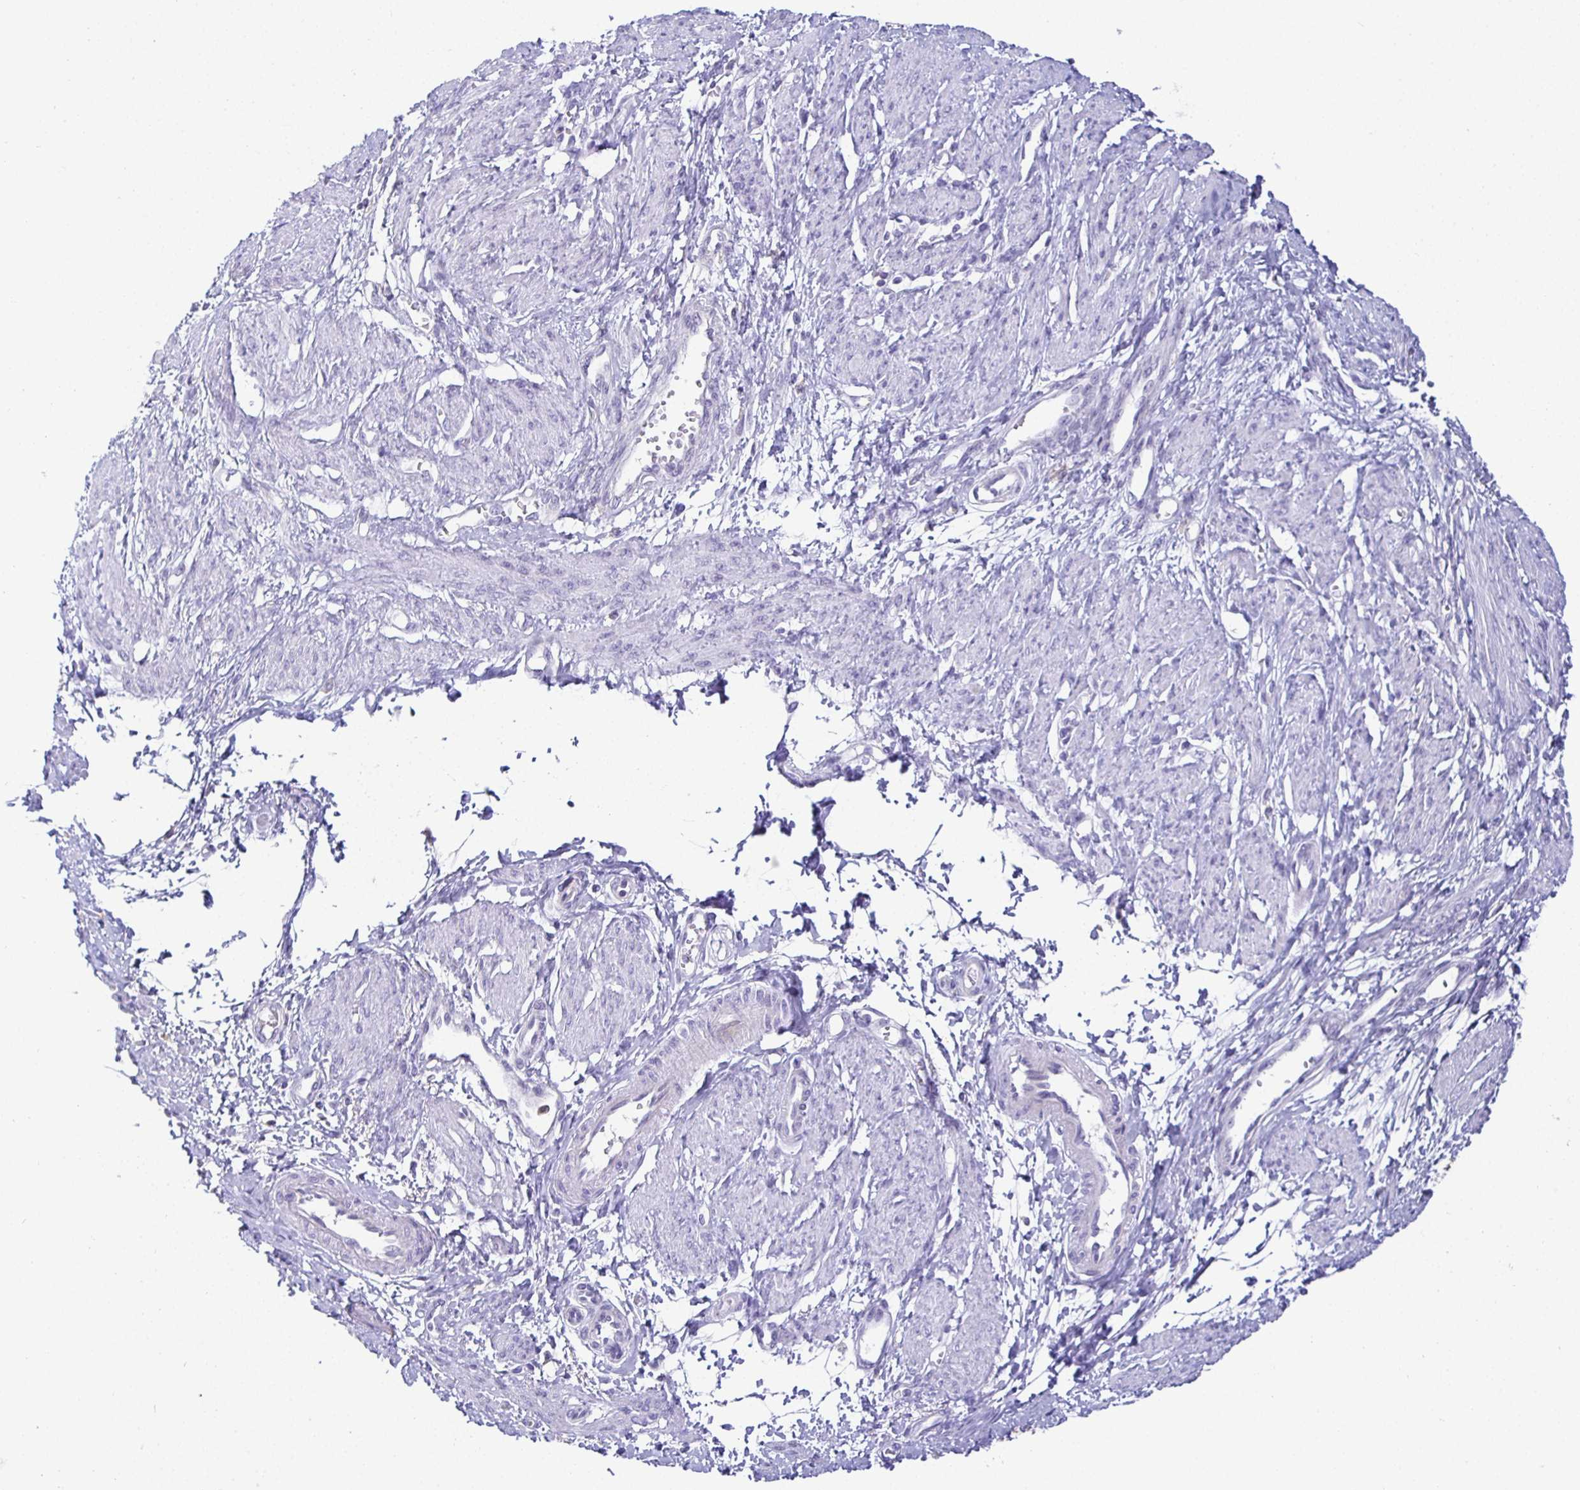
{"staining": {"intensity": "negative", "quantity": "none", "location": "none"}, "tissue": "smooth muscle", "cell_type": "Smooth muscle cells", "image_type": "normal", "snomed": [{"axis": "morphology", "description": "Normal tissue, NOS"}, {"axis": "topography", "description": "Smooth muscle"}, {"axis": "topography", "description": "Uterus"}], "caption": "Human smooth muscle stained for a protein using IHC shows no expression in smooth muscle cells.", "gene": "SIRPA", "patient": {"sex": "female", "age": 39}}